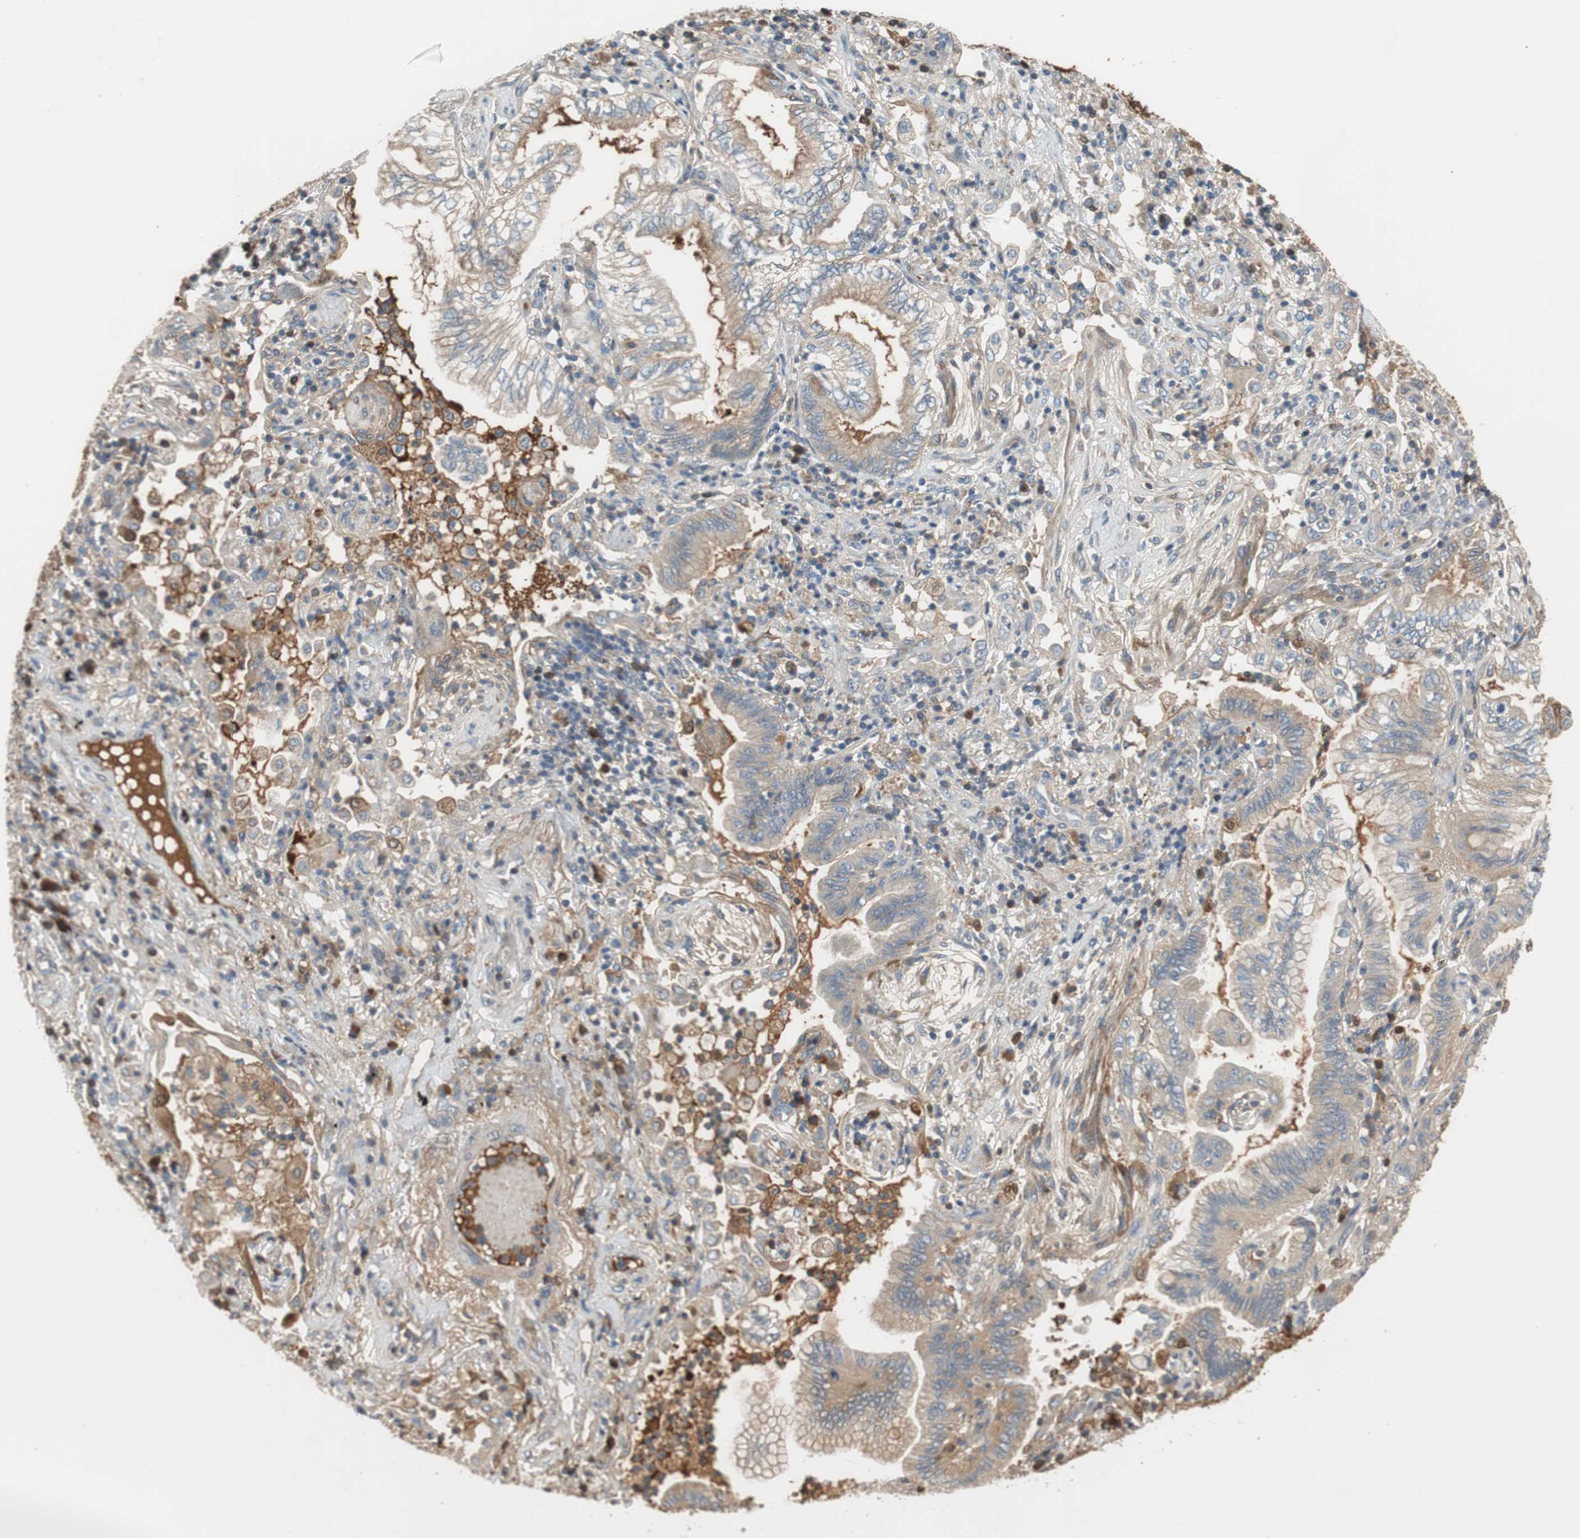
{"staining": {"intensity": "weak", "quantity": ">75%", "location": "cytoplasmic/membranous"}, "tissue": "lung cancer", "cell_type": "Tumor cells", "image_type": "cancer", "snomed": [{"axis": "morphology", "description": "Normal tissue, NOS"}, {"axis": "morphology", "description": "Adenocarcinoma, NOS"}, {"axis": "topography", "description": "Bronchus"}, {"axis": "topography", "description": "Lung"}], "caption": "There is low levels of weak cytoplasmic/membranous positivity in tumor cells of lung cancer, as demonstrated by immunohistochemical staining (brown color).", "gene": "C4A", "patient": {"sex": "female", "age": 70}}